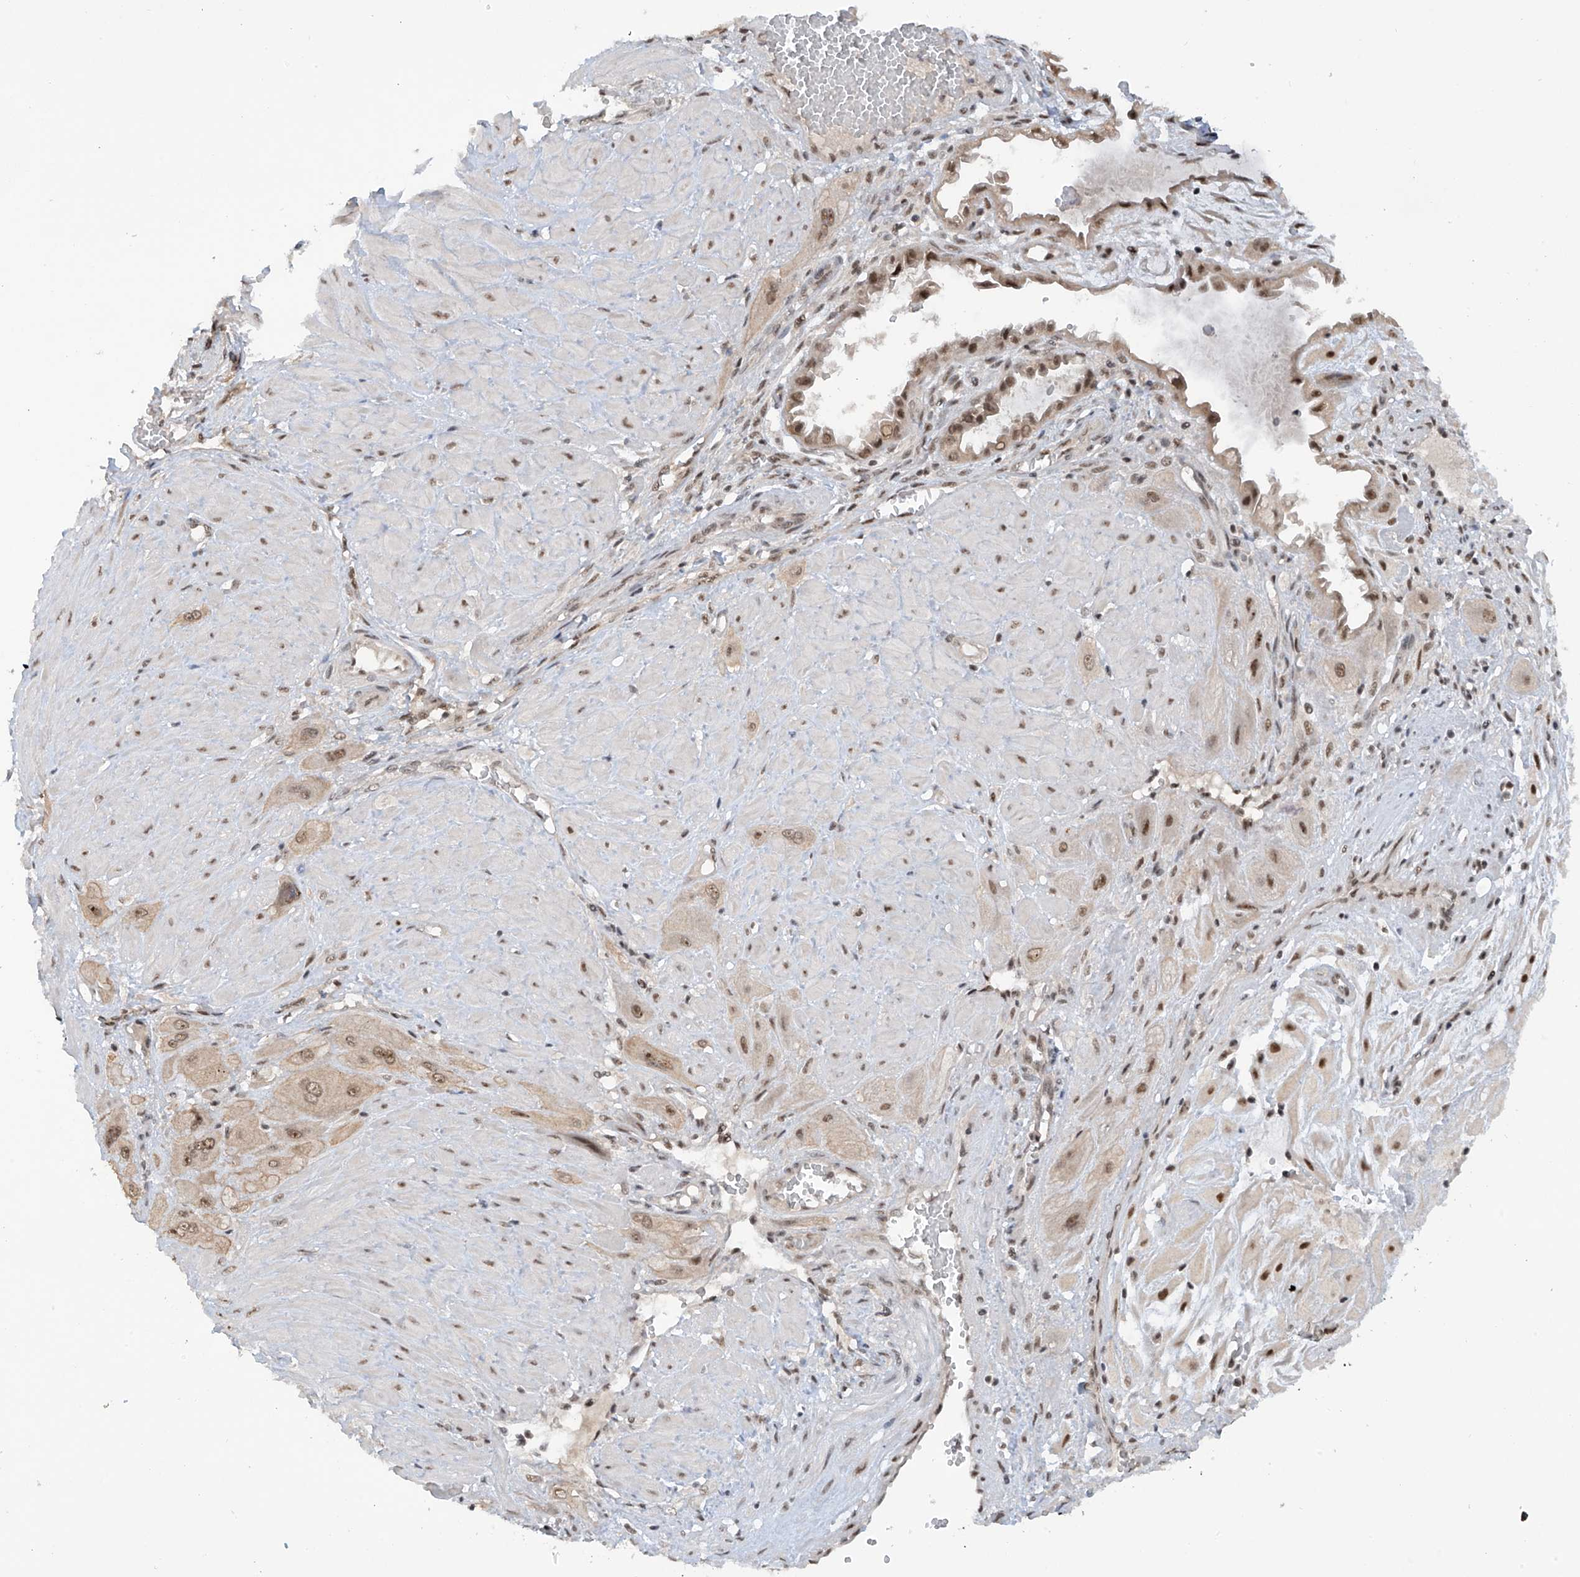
{"staining": {"intensity": "weak", "quantity": ">75%", "location": "nuclear"}, "tissue": "cervical cancer", "cell_type": "Tumor cells", "image_type": "cancer", "snomed": [{"axis": "morphology", "description": "Squamous cell carcinoma, NOS"}, {"axis": "topography", "description": "Cervix"}], "caption": "DAB immunohistochemical staining of cervical cancer (squamous cell carcinoma) exhibits weak nuclear protein positivity in approximately >75% of tumor cells.", "gene": "RPAIN", "patient": {"sex": "female", "age": 34}}